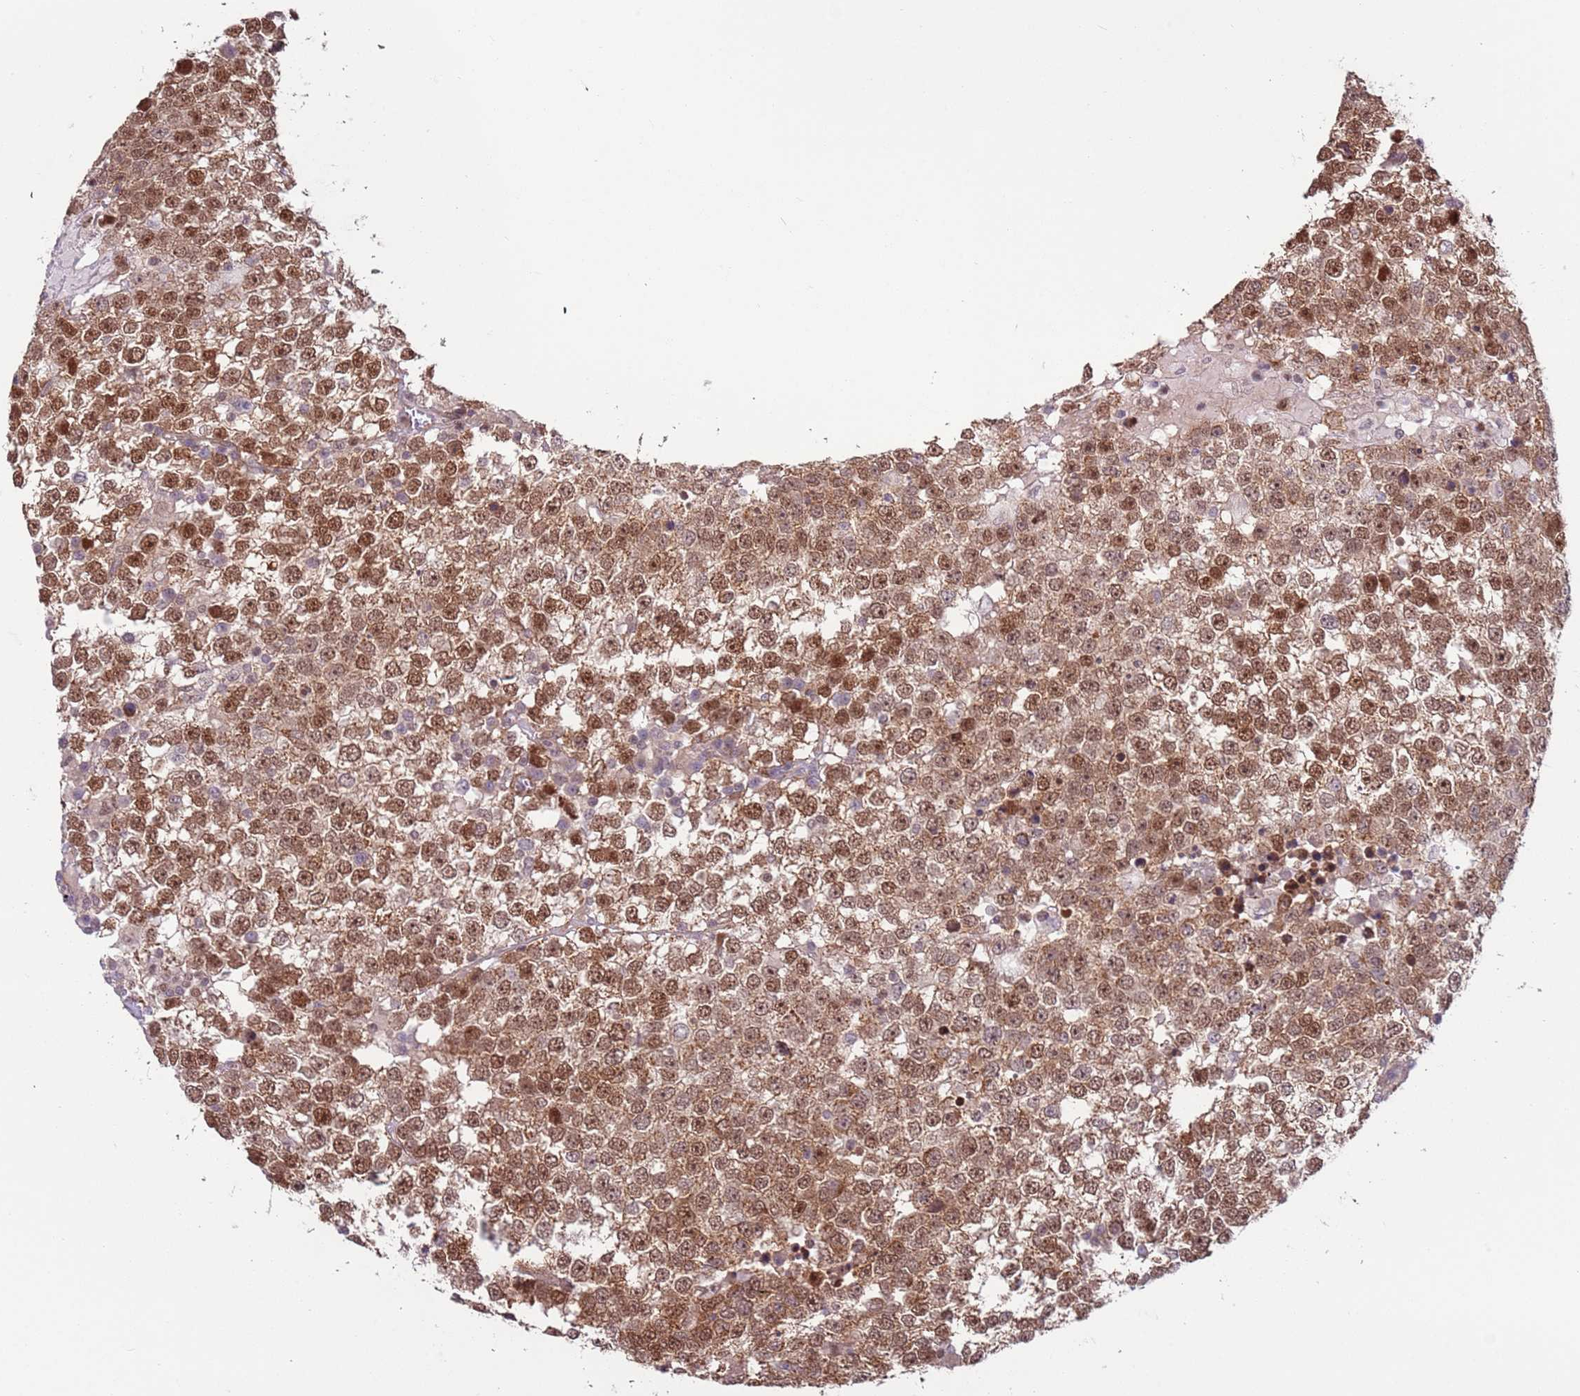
{"staining": {"intensity": "moderate", "quantity": ">75%", "location": "cytoplasmic/membranous,nuclear"}, "tissue": "testis cancer", "cell_type": "Tumor cells", "image_type": "cancer", "snomed": [{"axis": "morphology", "description": "Seminoma, NOS"}, {"axis": "topography", "description": "Testis"}], "caption": "An IHC photomicrograph of neoplastic tissue is shown. Protein staining in brown labels moderate cytoplasmic/membranous and nuclear positivity in seminoma (testis) within tumor cells. The protein is shown in brown color, while the nuclei are stained blue.", "gene": "DCAF4", "patient": {"sex": "male", "age": 65}}